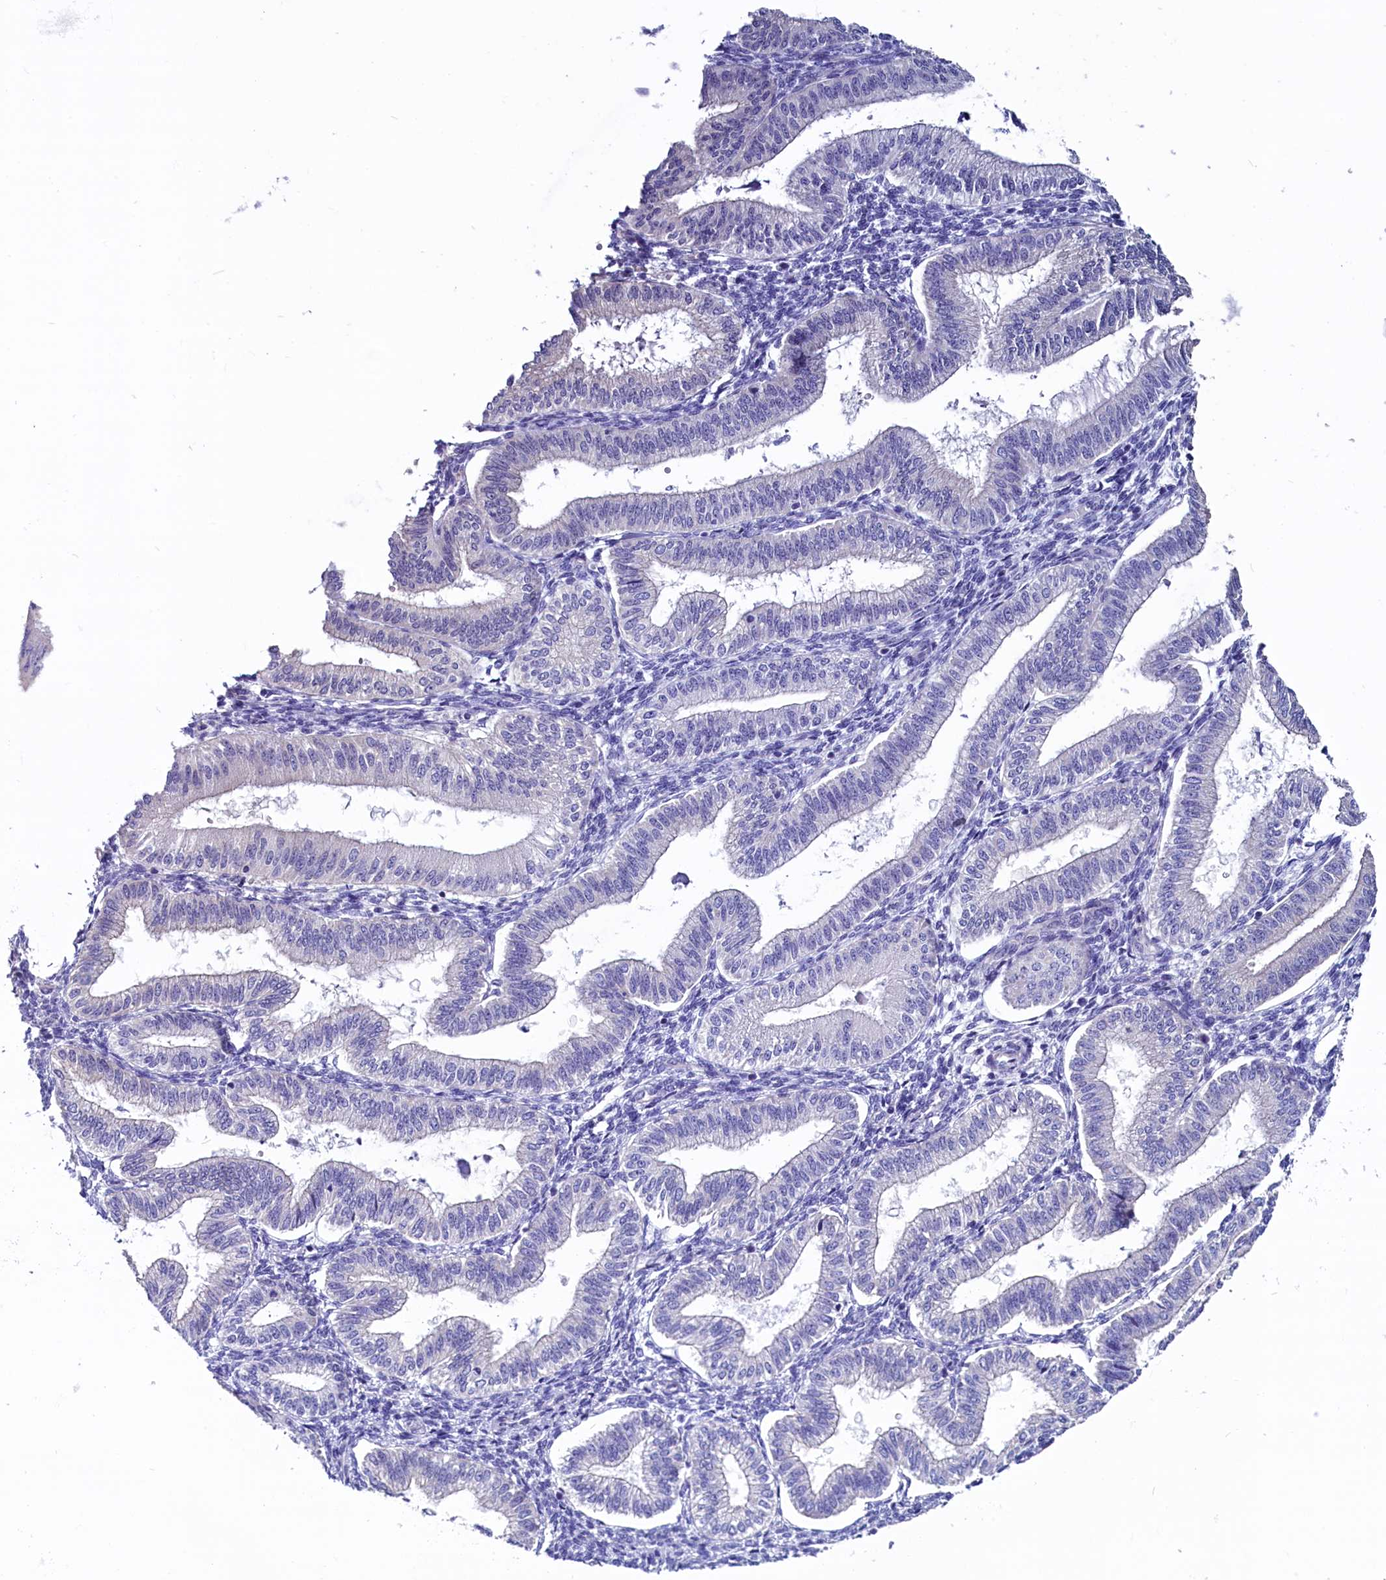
{"staining": {"intensity": "negative", "quantity": "none", "location": "none"}, "tissue": "endometrium", "cell_type": "Cells in endometrial stroma", "image_type": "normal", "snomed": [{"axis": "morphology", "description": "Normal tissue, NOS"}, {"axis": "topography", "description": "Endometrium"}], "caption": "Normal endometrium was stained to show a protein in brown. There is no significant staining in cells in endometrial stroma. (Immunohistochemistry, brightfield microscopy, high magnification).", "gene": "CIAPIN1", "patient": {"sex": "female", "age": 39}}